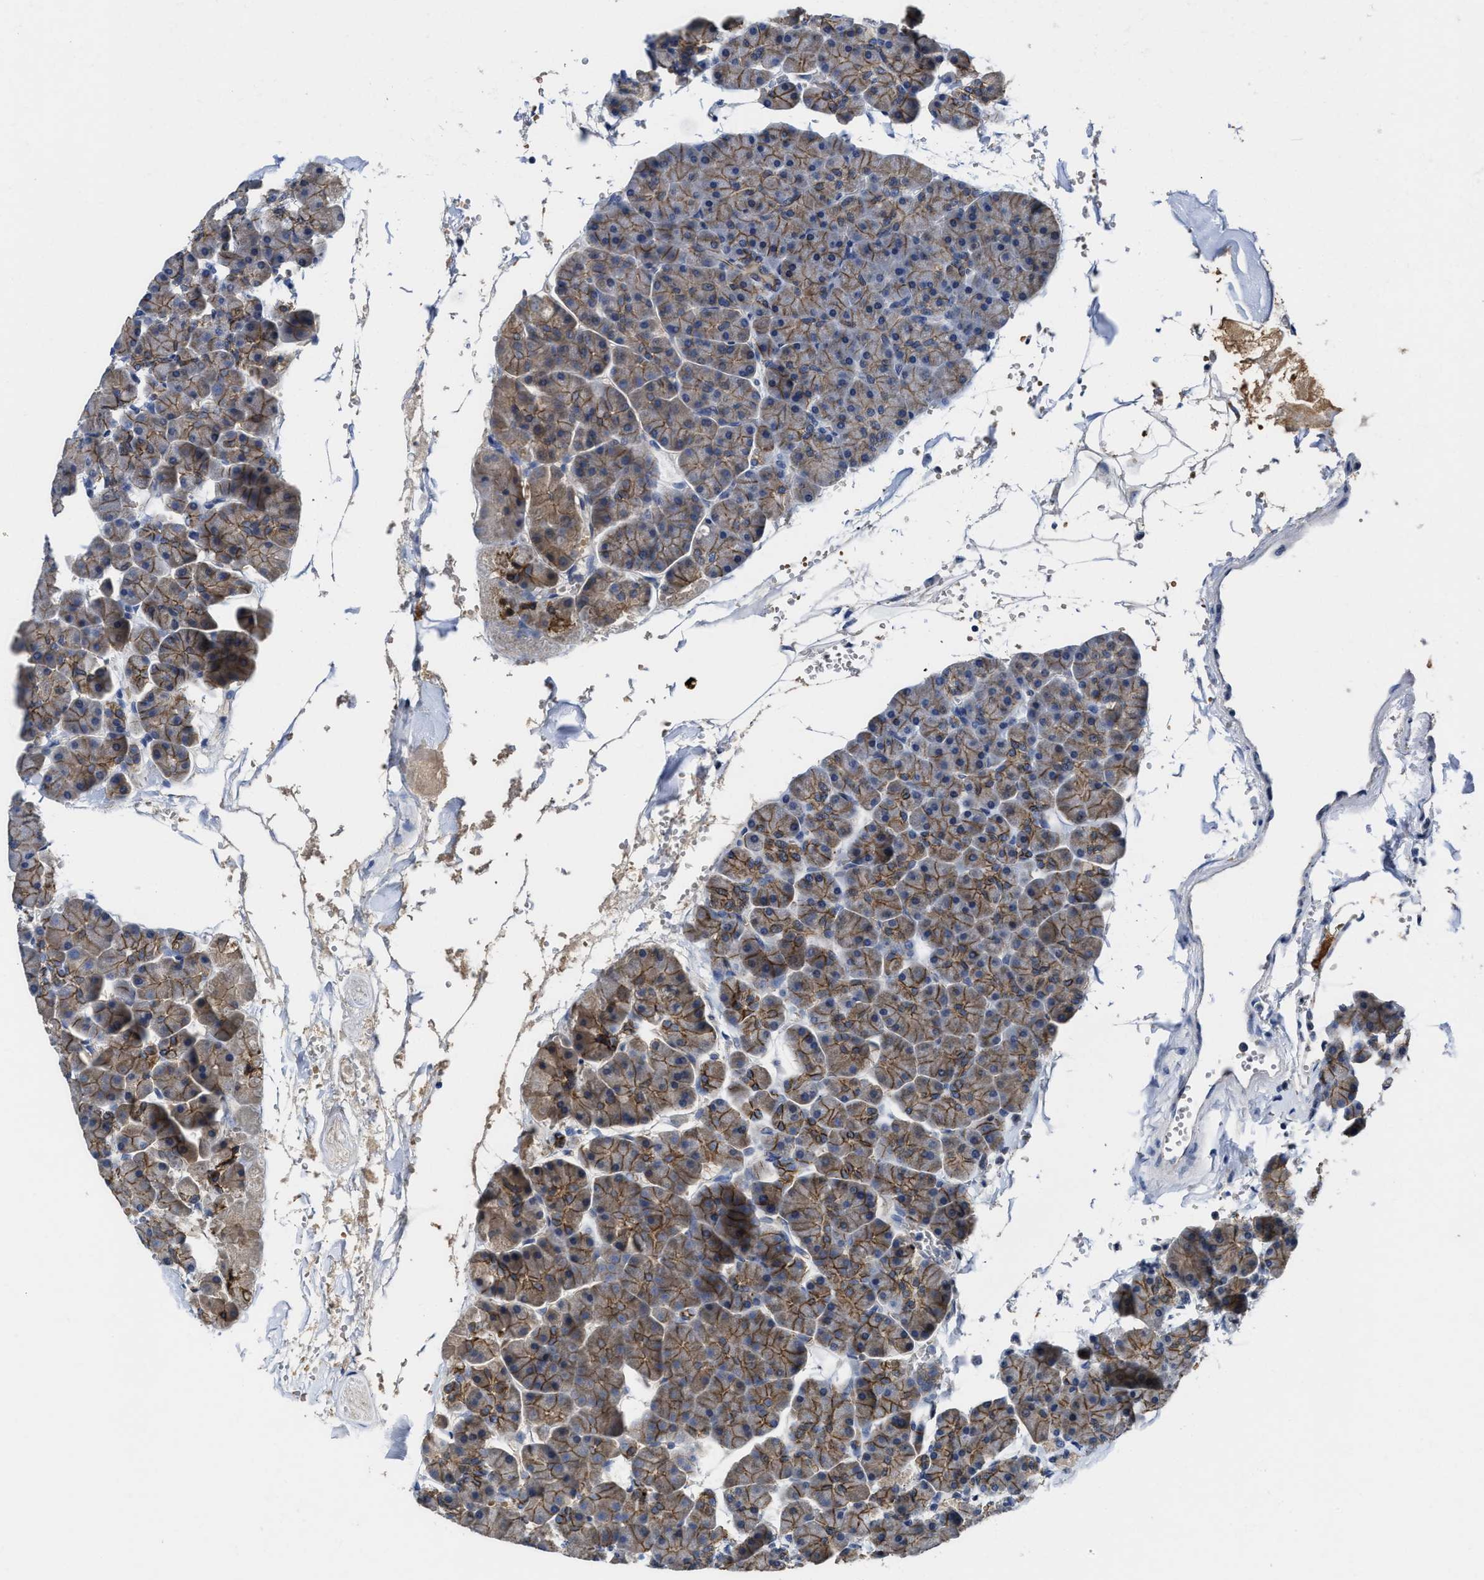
{"staining": {"intensity": "moderate", "quantity": ">75%", "location": "cytoplasmic/membranous"}, "tissue": "pancreas", "cell_type": "Exocrine glandular cells", "image_type": "normal", "snomed": [{"axis": "morphology", "description": "Normal tissue, NOS"}, {"axis": "topography", "description": "Pancreas"}], "caption": "Immunohistochemistry staining of benign pancreas, which demonstrates medium levels of moderate cytoplasmic/membranous expression in approximately >75% of exocrine glandular cells indicating moderate cytoplasmic/membranous protein positivity. The staining was performed using DAB (3,3'-diaminobenzidine) (brown) for protein detection and nuclei were counterstained in hematoxylin (blue).", "gene": "GHITM", "patient": {"sex": "male", "age": 35}}